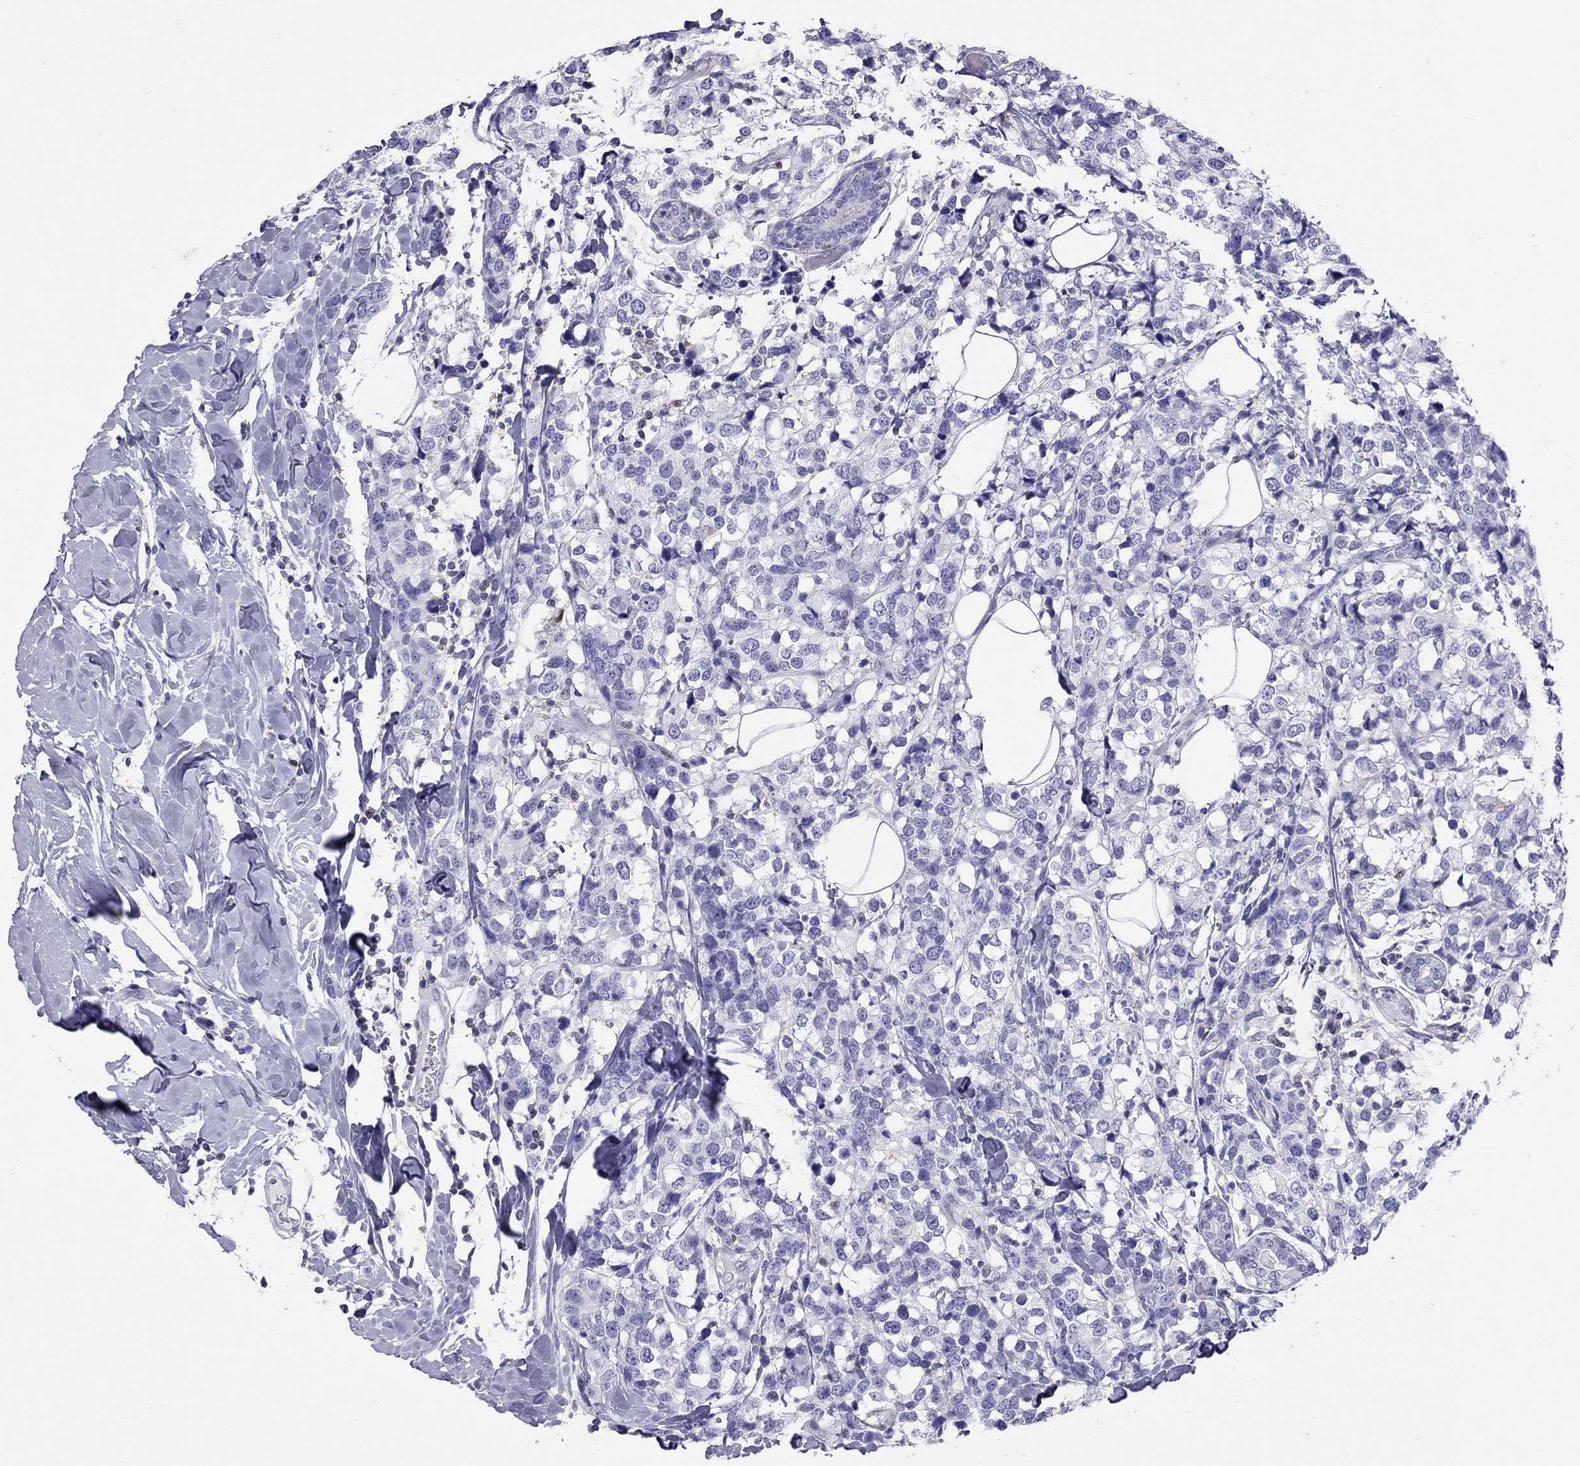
{"staining": {"intensity": "negative", "quantity": "none", "location": "none"}, "tissue": "breast cancer", "cell_type": "Tumor cells", "image_type": "cancer", "snomed": [{"axis": "morphology", "description": "Lobular carcinoma"}, {"axis": "topography", "description": "Breast"}], "caption": "A histopathology image of breast cancer stained for a protein reveals no brown staining in tumor cells.", "gene": "STAG3", "patient": {"sex": "female", "age": 59}}